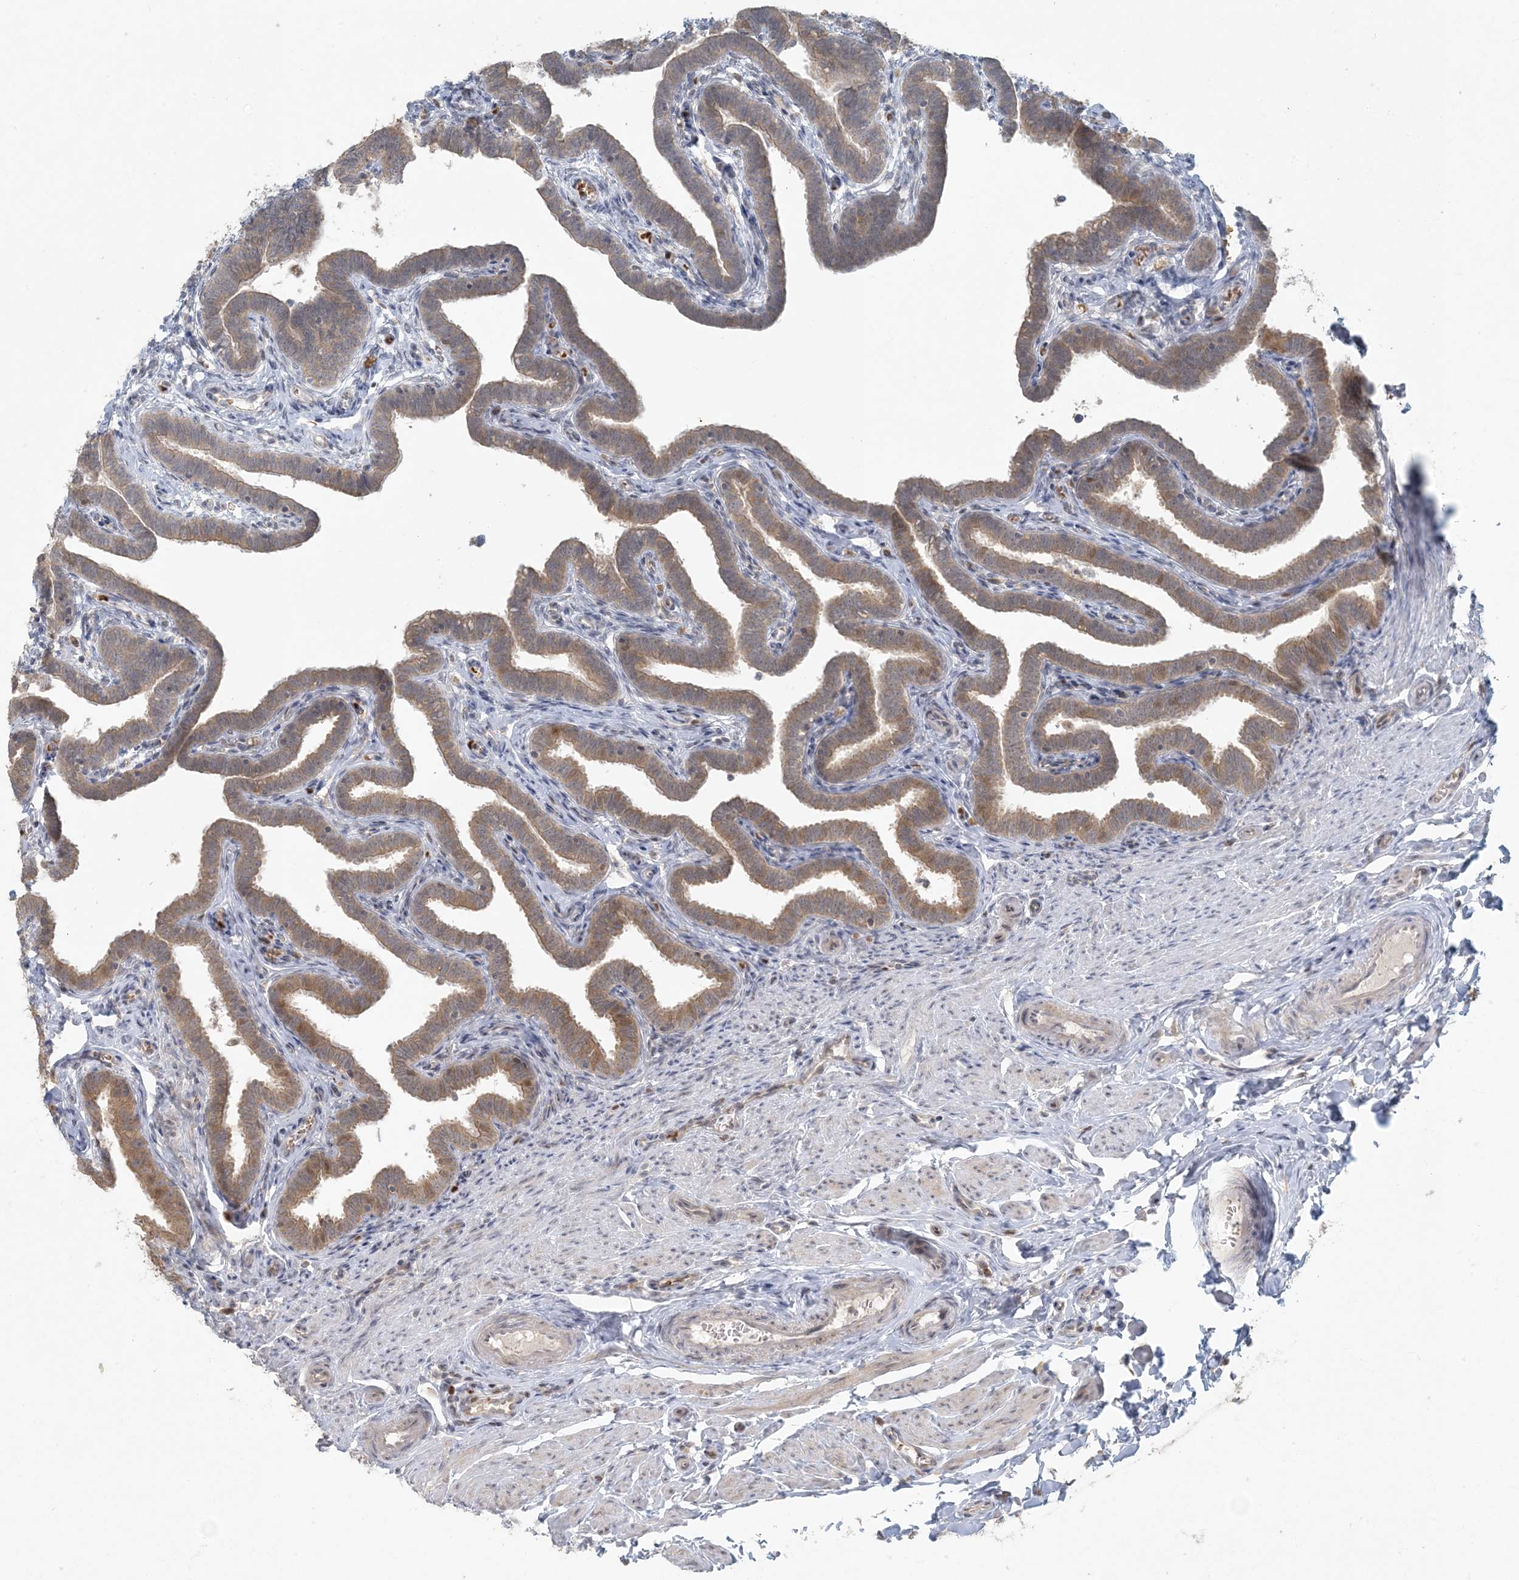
{"staining": {"intensity": "moderate", "quantity": ">75%", "location": "cytoplasmic/membranous,nuclear"}, "tissue": "fallopian tube", "cell_type": "Glandular cells", "image_type": "normal", "snomed": [{"axis": "morphology", "description": "Normal tissue, NOS"}, {"axis": "topography", "description": "Fallopian tube"}], "caption": "Glandular cells exhibit moderate cytoplasmic/membranous,nuclear positivity in approximately >75% of cells in benign fallopian tube.", "gene": "CTDNEP1", "patient": {"sex": "female", "age": 36}}